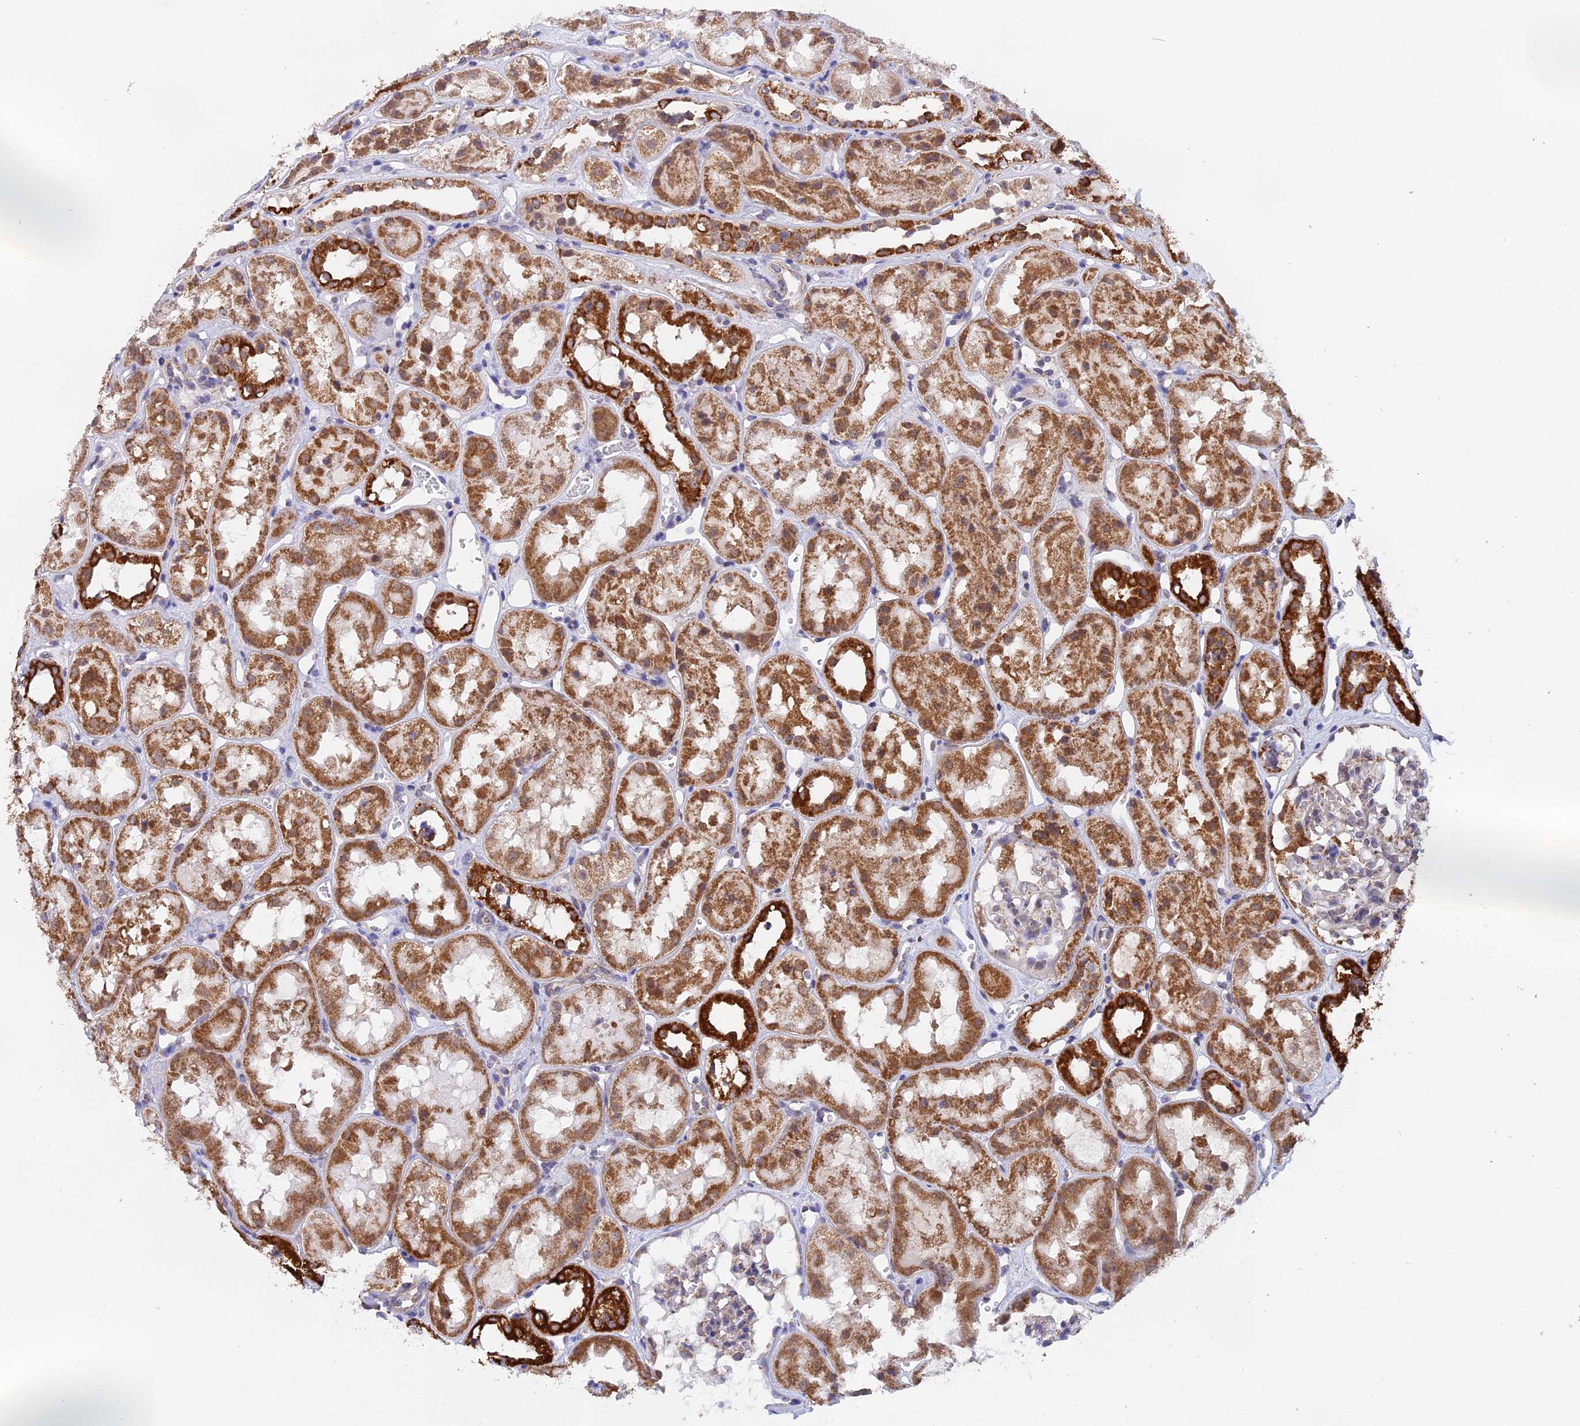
{"staining": {"intensity": "weak", "quantity": "25%-75%", "location": "cytoplasmic/membranous"}, "tissue": "kidney", "cell_type": "Cells in glomeruli", "image_type": "normal", "snomed": [{"axis": "morphology", "description": "Normal tissue, NOS"}, {"axis": "topography", "description": "Kidney"}], "caption": "DAB immunohistochemical staining of normal kidney displays weak cytoplasmic/membranous protein positivity in about 25%-75% of cells in glomeruli. The protein is stained brown, and the nuclei are stained in blue (DAB (3,3'-diaminobenzidine) IHC with brightfield microscopy, high magnification).", "gene": "CDC16", "patient": {"sex": "male", "age": 16}}